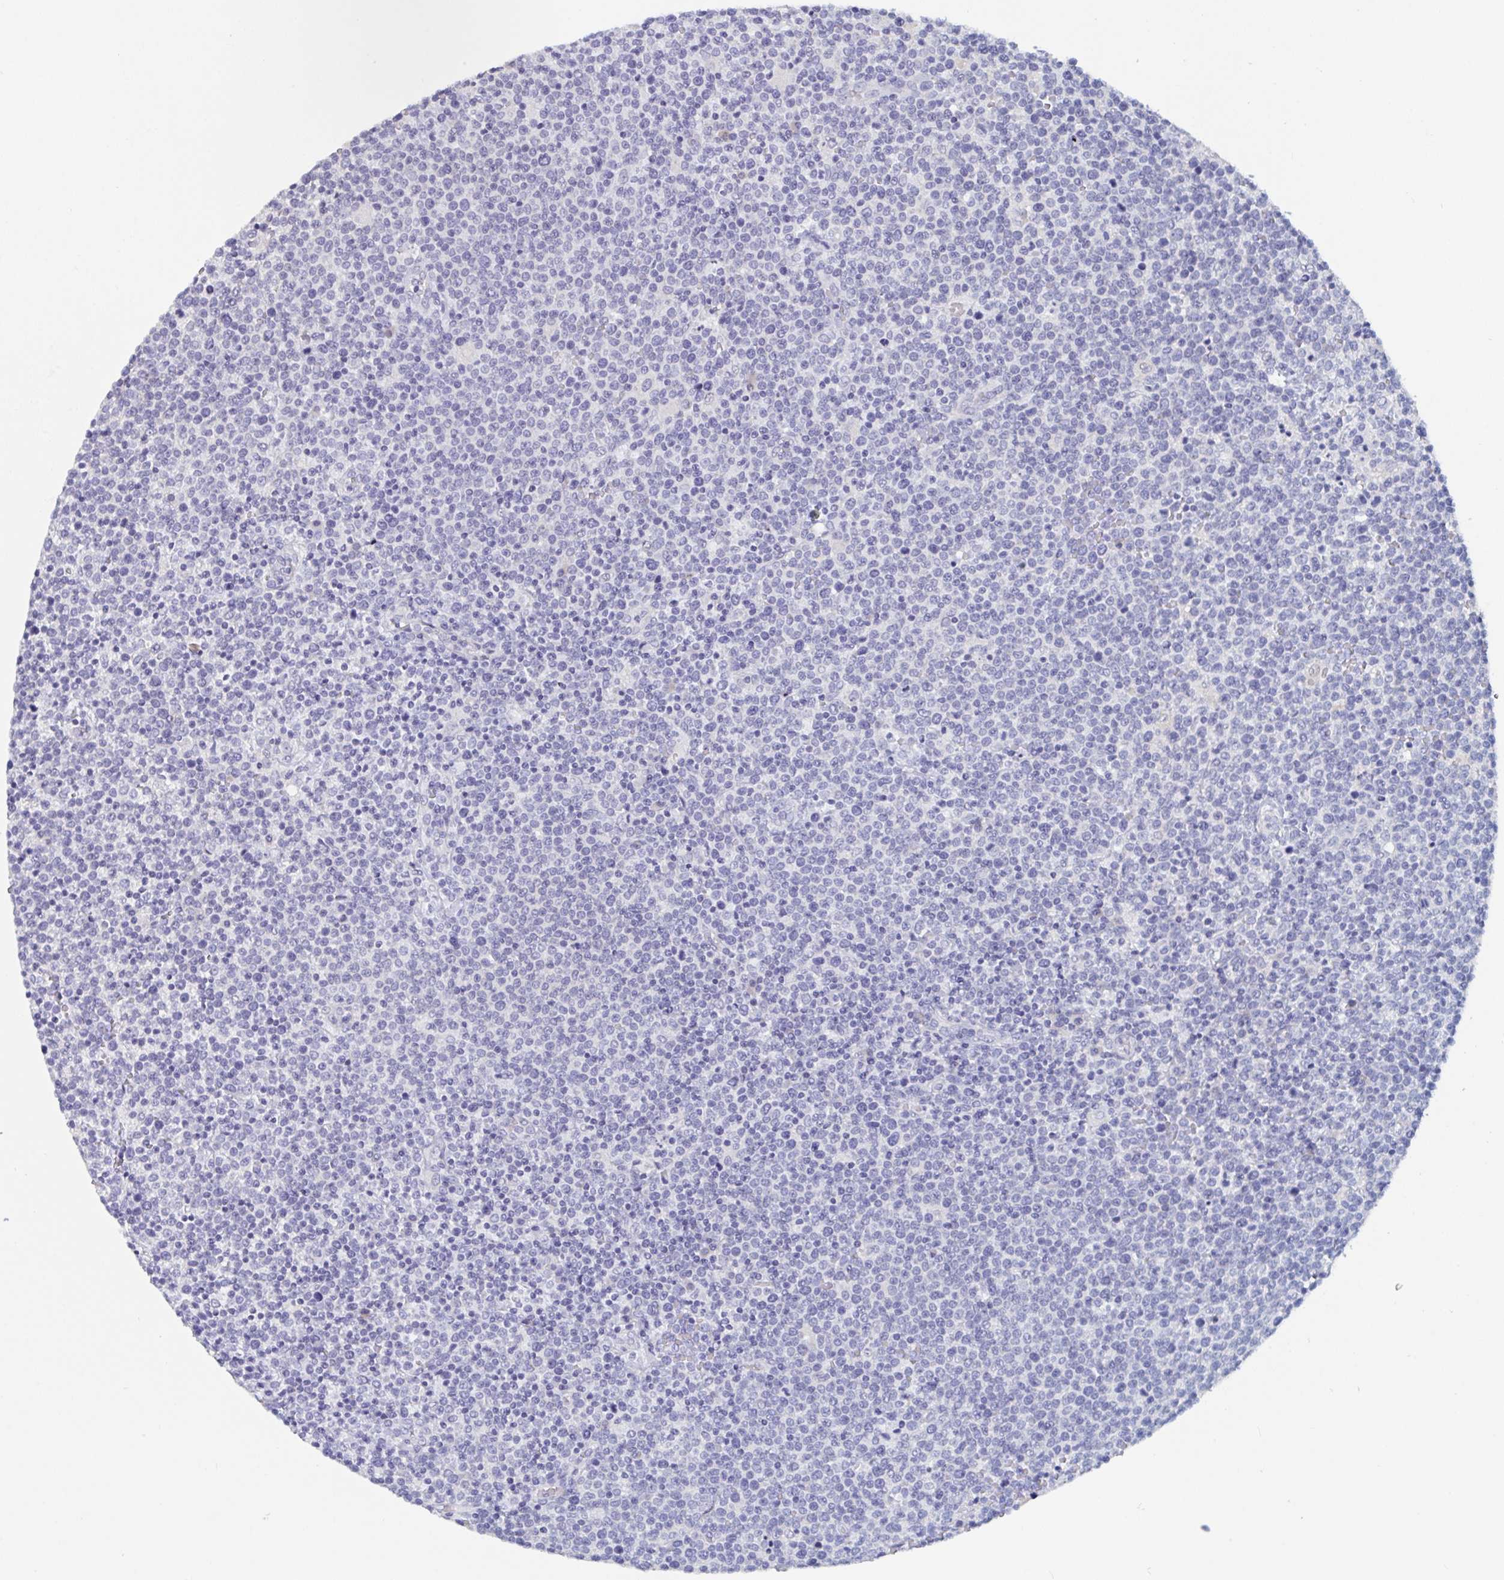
{"staining": {"intensity": "negative", "quantity": "none", "location": "none"}, "tissue": "lymphoma", "cell_type": "Tumor cells", "image_type": "cancer", "snomed": [{"axis": "morphology", "description": "Malignant lymphoma, non-Hodgkin's type, High grade"}, {"axis": "topography", "description": "Lymph node"}], "caption": "This is a histopathology image of immunohistochemistry (IHC) staining of malignant lymphoma, non-Hodgkin's type (high-grade), which shows no expression in tumor cells.", "gene": "DPEP3", "patient": {"sex": "male", "age": 61}}